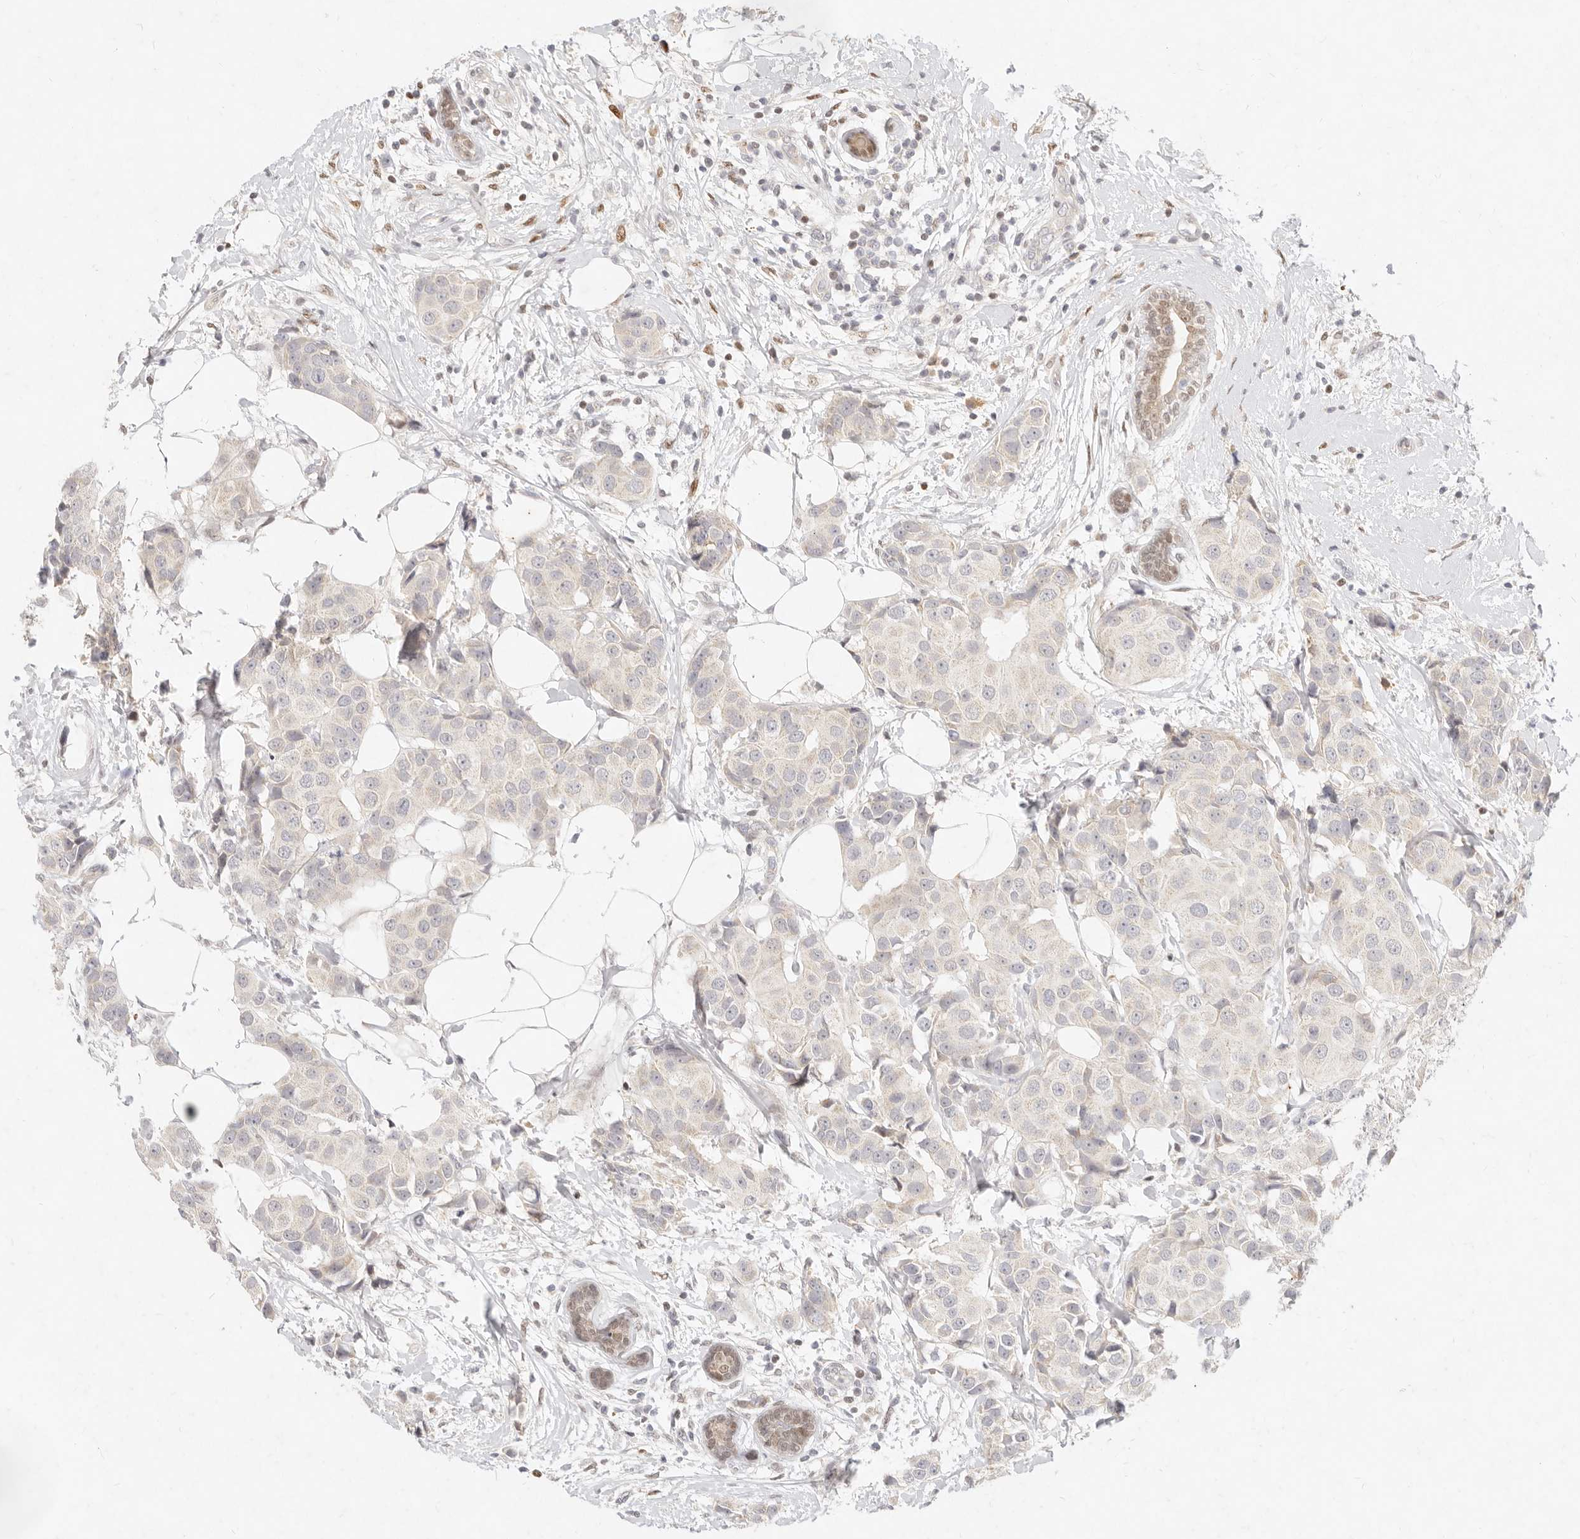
{"staining": {"intensity": "negative", "quantity": "none", "location": "none"}, "tissue": "breast cancer", "cell_type": "Tumor cells", "image_type": "cancer", "snomed": [{"axis": "morphology", "description": "Normal tissue, NOS"}, {"axis": "morphology", "description": "Duct carcinoma"}, {"axis": "topography", "description": "Breast"}], "caption": "Immunohistochemistry (IHC) photomicrograph of human breast cancer stained for a protein (brown), which displays no expression in tumor cells.", "gene": "ASCL3", "patient": {"sex": "female", "age": 39}}